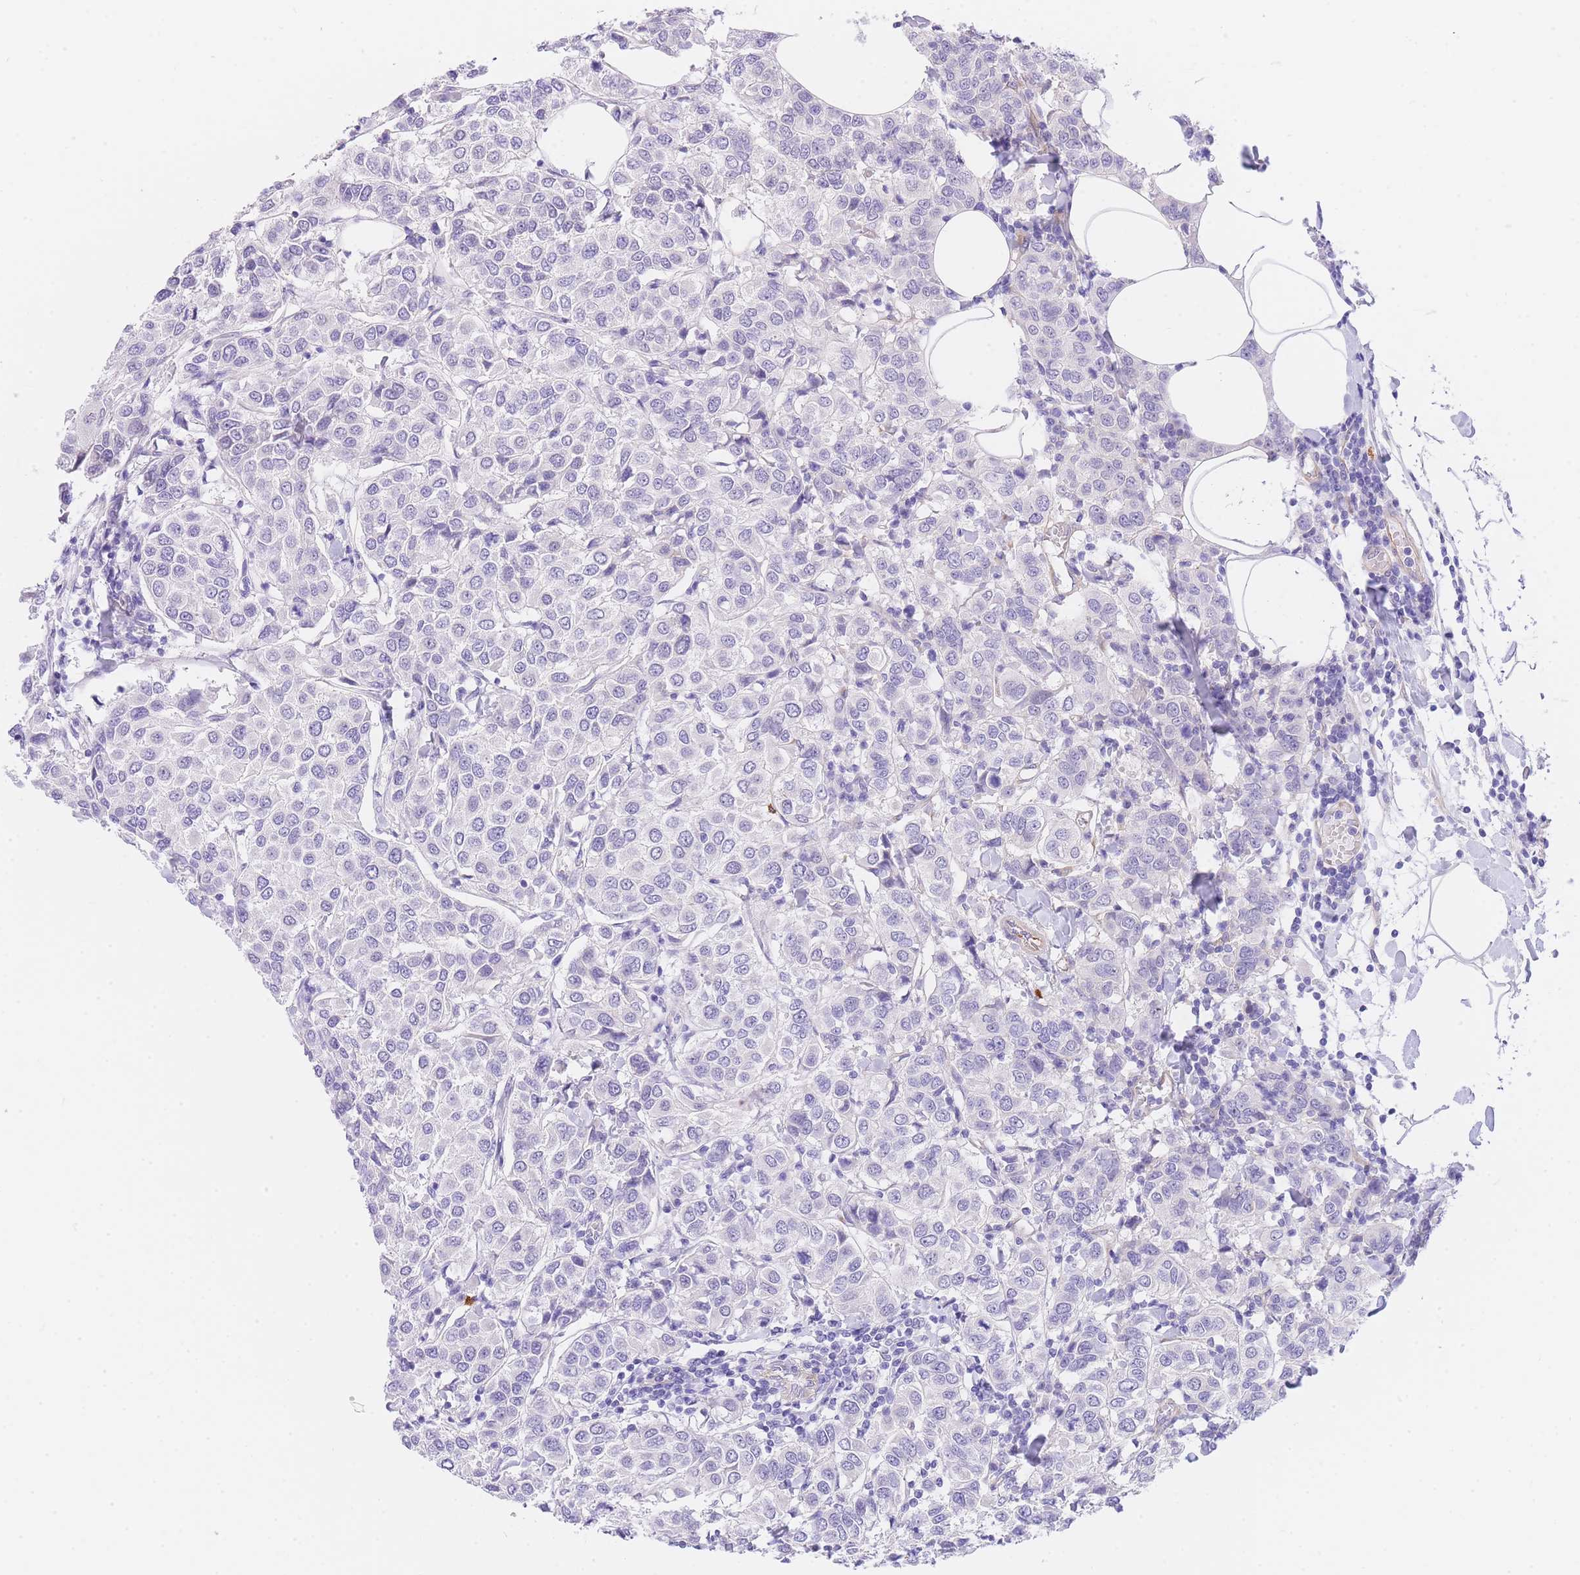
{"staining": {"intensity": "negative", "quantity": "none", "location": "none"}, "tissue": "breast cancer", "cell_type": "Tumor cells", "image_type": "cancer", "snomed": [{"axis": "morphology", "description": "Duct carcinoma"}, {"axis": "topography", "description": "Breast"}], "caption": "A high-resolution histopathology image shows immunohistochemistry (IHC) staining of invasive ductal carcinoma (breast), which demonstrates no significant expression in tumor cells.", "gene": "SRSF12", "patient": {"sex": "female", "age": 55}}